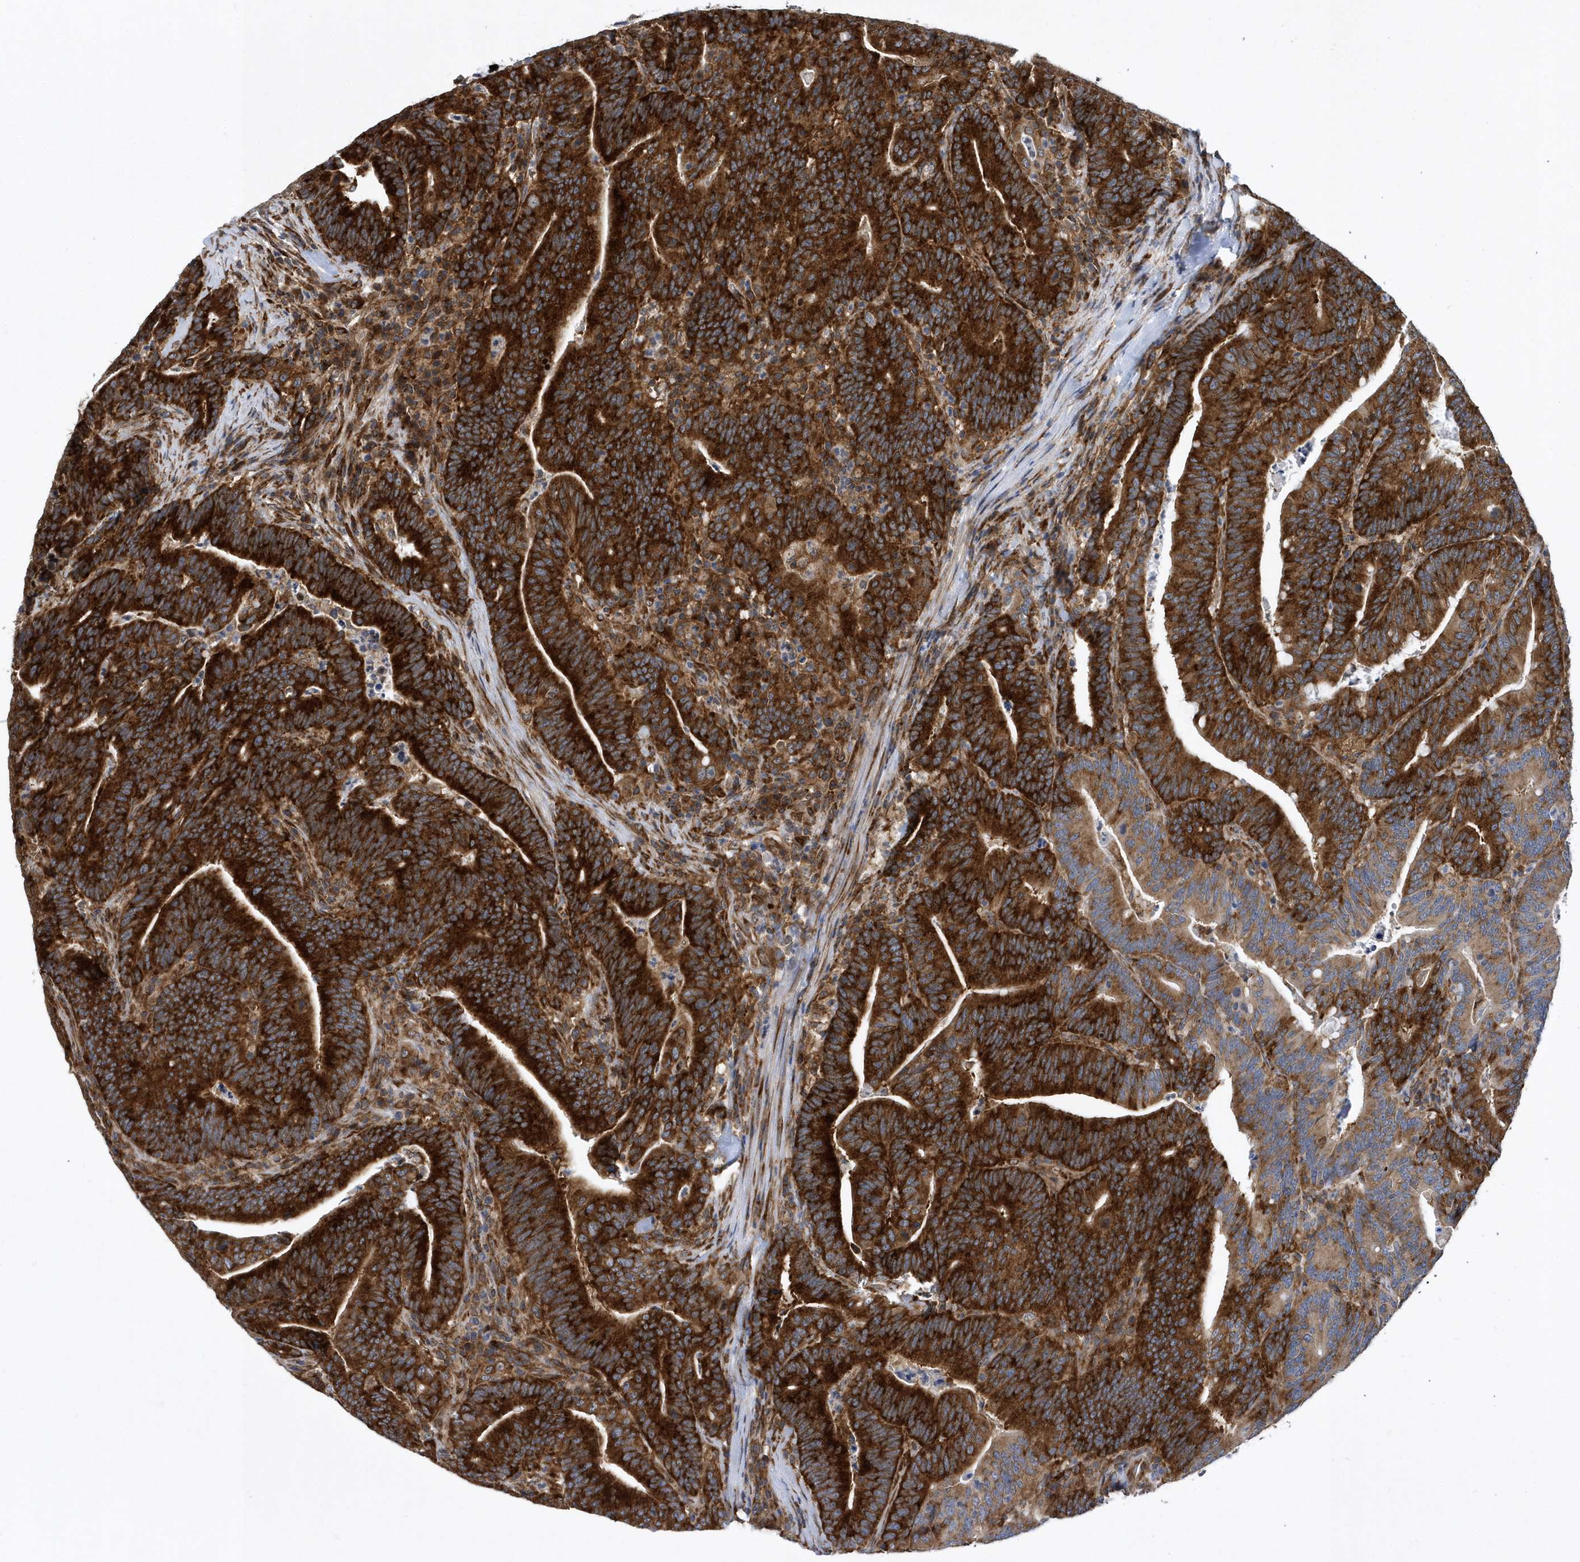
{"staining": {"intensity": "strong", "quantity": ">75%", "location": "cytoplasmic/membranous,nuclear"}, "tissue": "colorectal cancer", "cell_type": "Tumor cells", "image_type": "cancer", "snomed": [{"axis": "morphology", "description": "Adenocarcinoma, NOS"}, {"axis": "topography", "description": "Colon"}], "caption": "Brown immunohistochemical staining in colorectal cancer displays strong cytoplasmic/membranous and nuclear expression in about >75% of tumor cells.", "gene": "PHF1", "patient": {"sex": "female", "age": 67}}